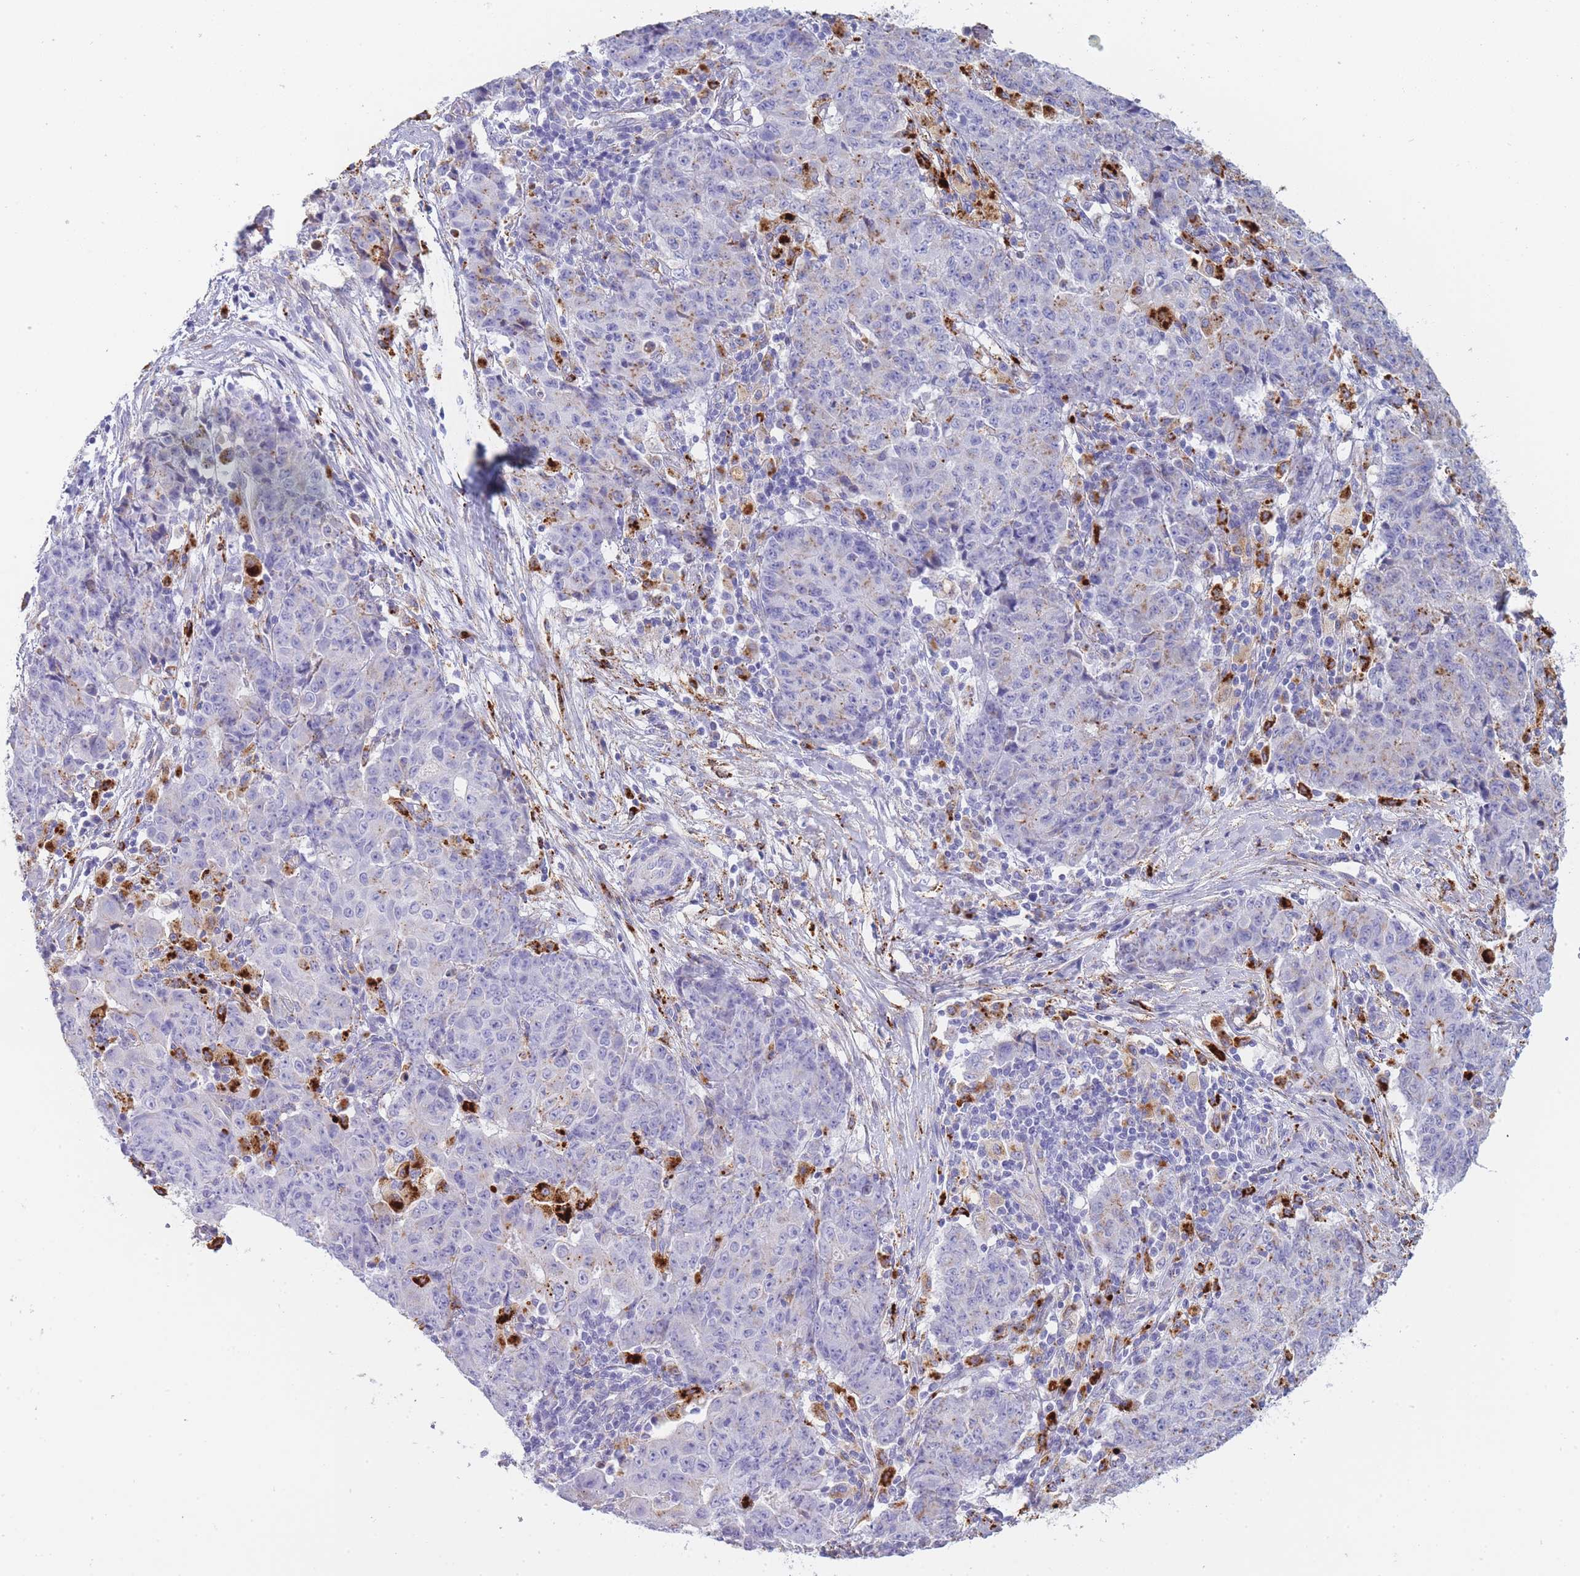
{"staining": {"intensity": "negative", "quantity": "none", "location": "none"}, "tissue": "ovarian cancer", "cell_type": "Tumor cells", "image_type": "cancer", "snomed": [{"axis": "morphology", "description": "Carcinoma, endometroid"}, {"axis": "topography", "description": "Ovary"}], "caption": "The image reveals no significant expression in tumor cells of ovarian cancer (endometroid carcinoma).", "gene": "GAA", "patient": {"sex": "female", "age": 42}}